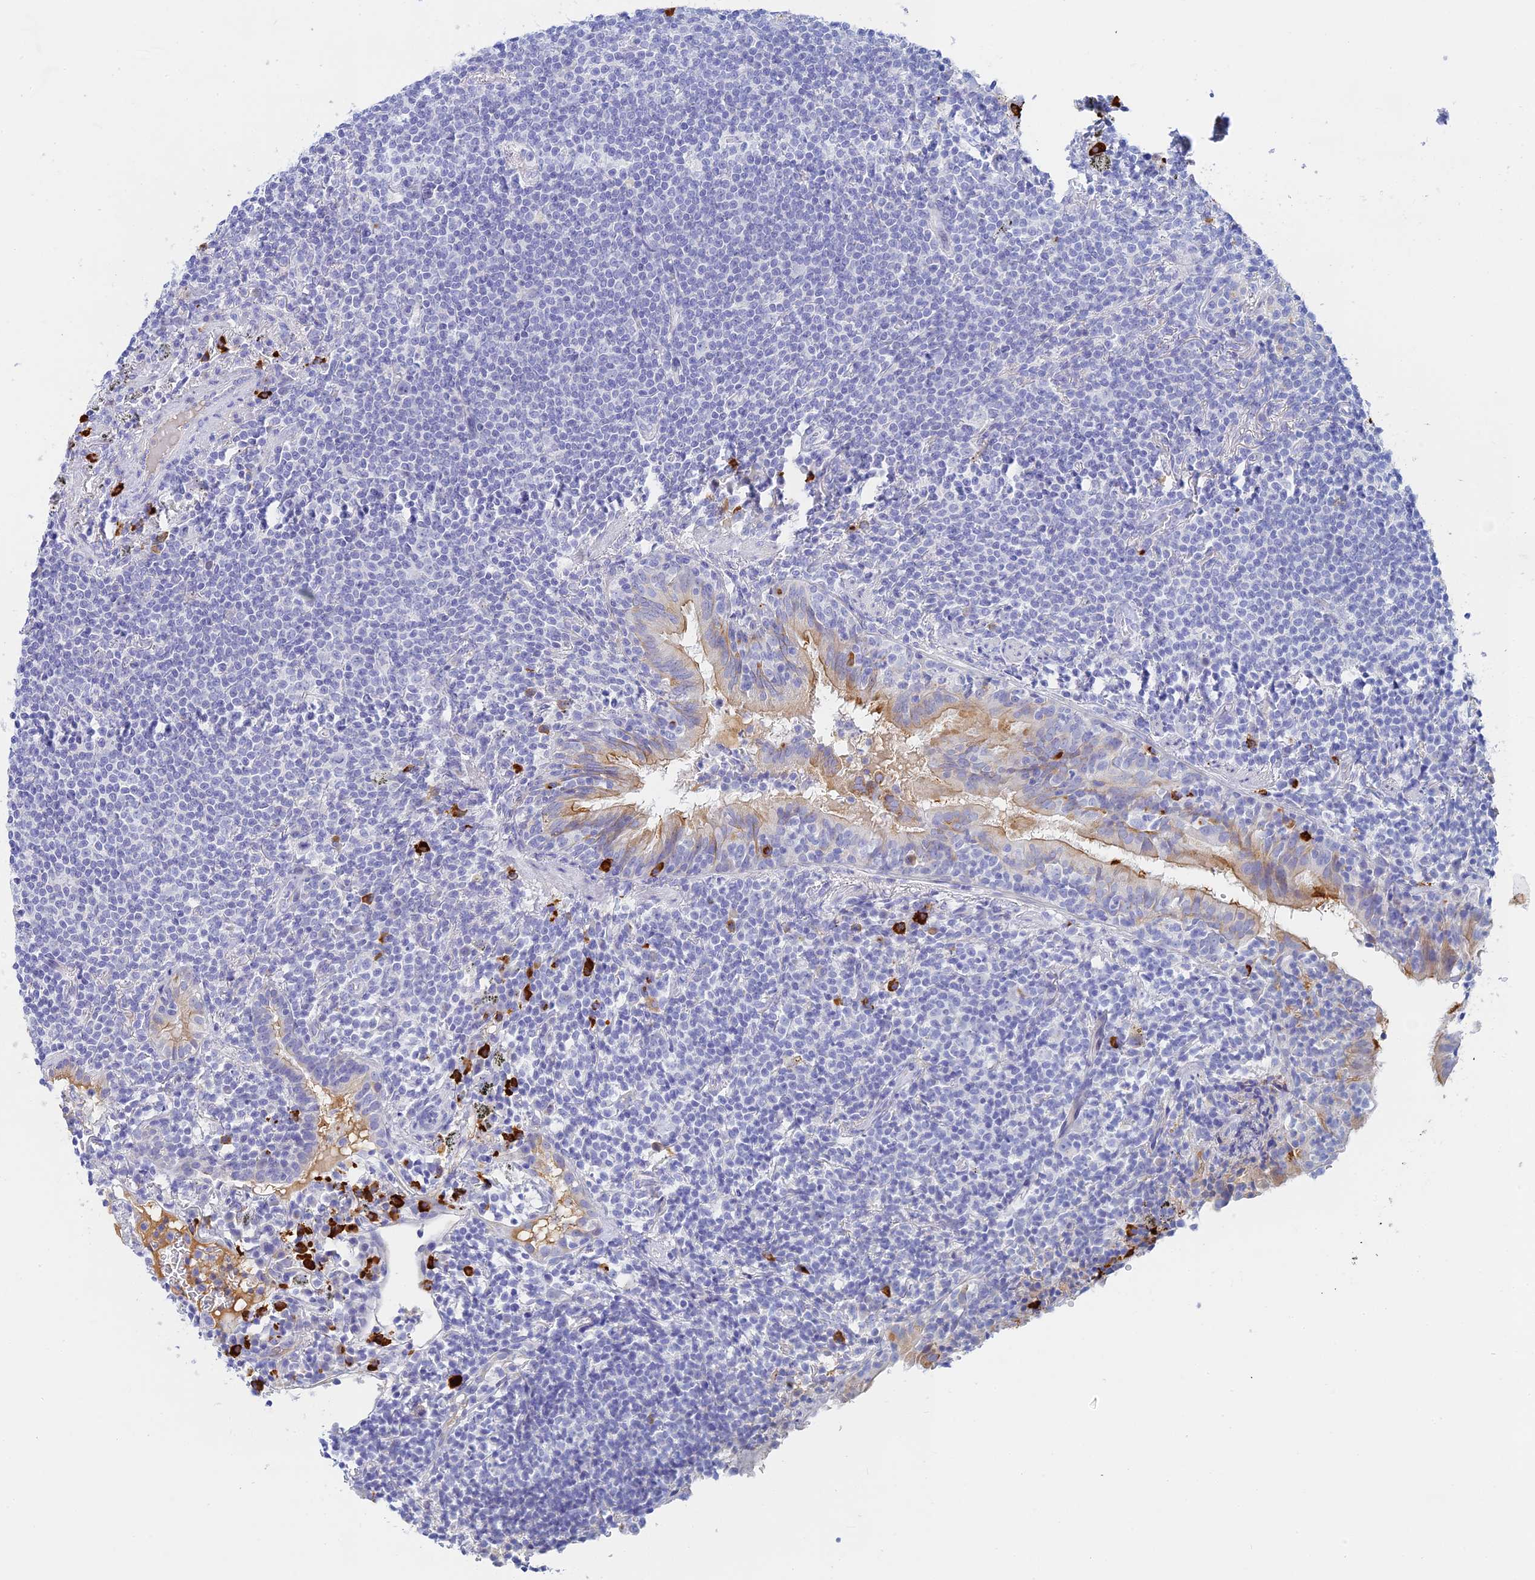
{"staining": {"intensity": "negative", "quantity": "none", "location": "none"}, "tissue": "lymphoma", "cell_type": "Tumor cells", "image_type": "cancer", "snomed": [{"axis": "morphology", "description": "Malignant lymphoma, non-Hodgkin's type, Low grade"}, {"axis": "topography", "description": "Lung"}], "caption": "High power microscopy micrograph of an immunohistochemistry photomicrograph of lymphoma, revealing no significant staining in tumor cells.", "gene": "CEP152", "patient": {"sex": "female", "age": 71}}